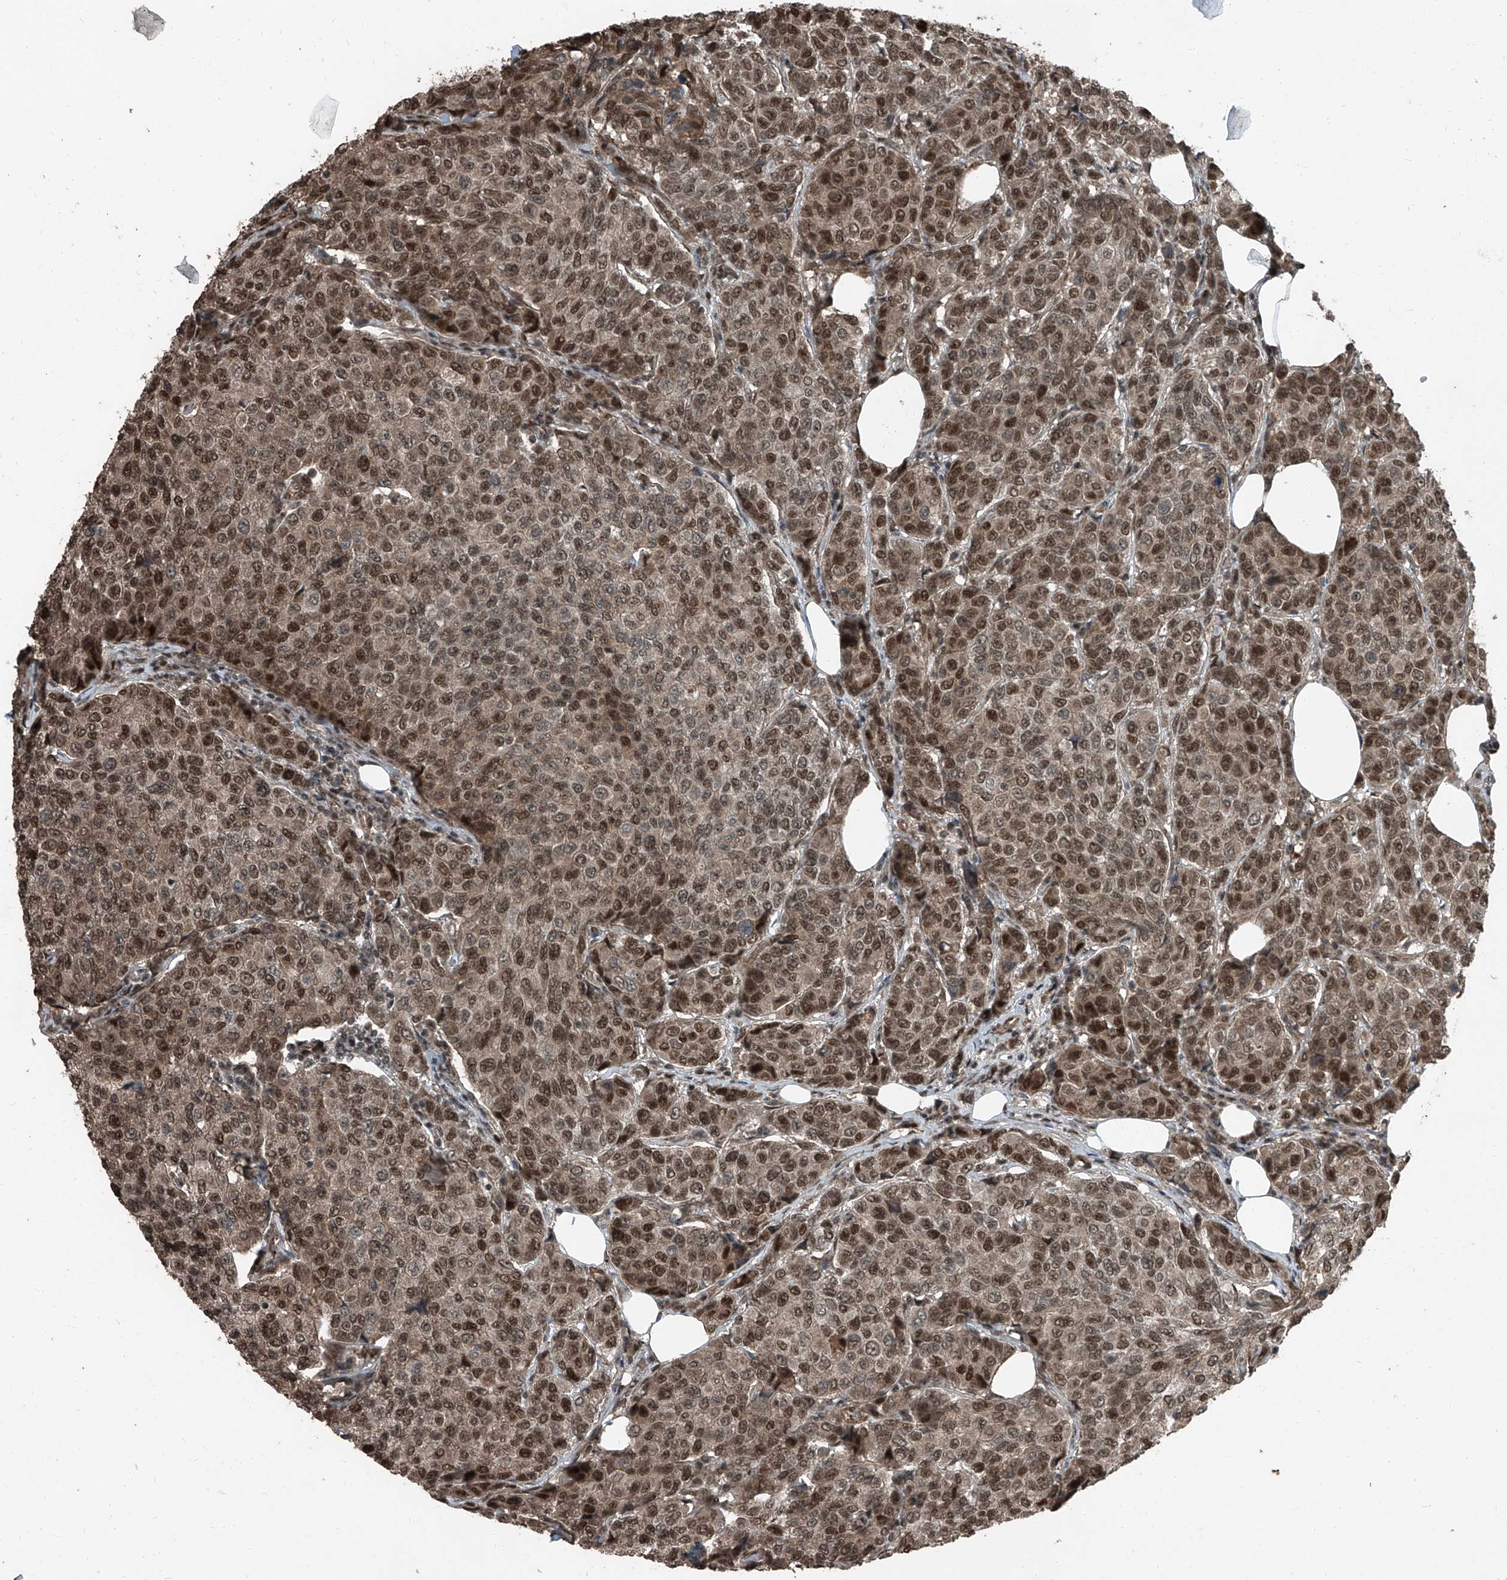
{"staining": {"intensity": "moderate", "quantity": ">75%", "location": "nuclear"}, "tissue": "breast cancer", "cell_type": "Tumor cells", "image_type": "cancer", "snomed": [{"axis": "morphology", "description": "Duct carcinoma"}, {"axis": "topography", "description": "Breast"}], "caption": "Tumor cells demonstrate medium levels of moderate nuclear staining in approximately >75% of cells in human breast infiltrating ductal carcinoma.", "gene": "ZNF570", "patient": {"sex": "female", "age": 55}}